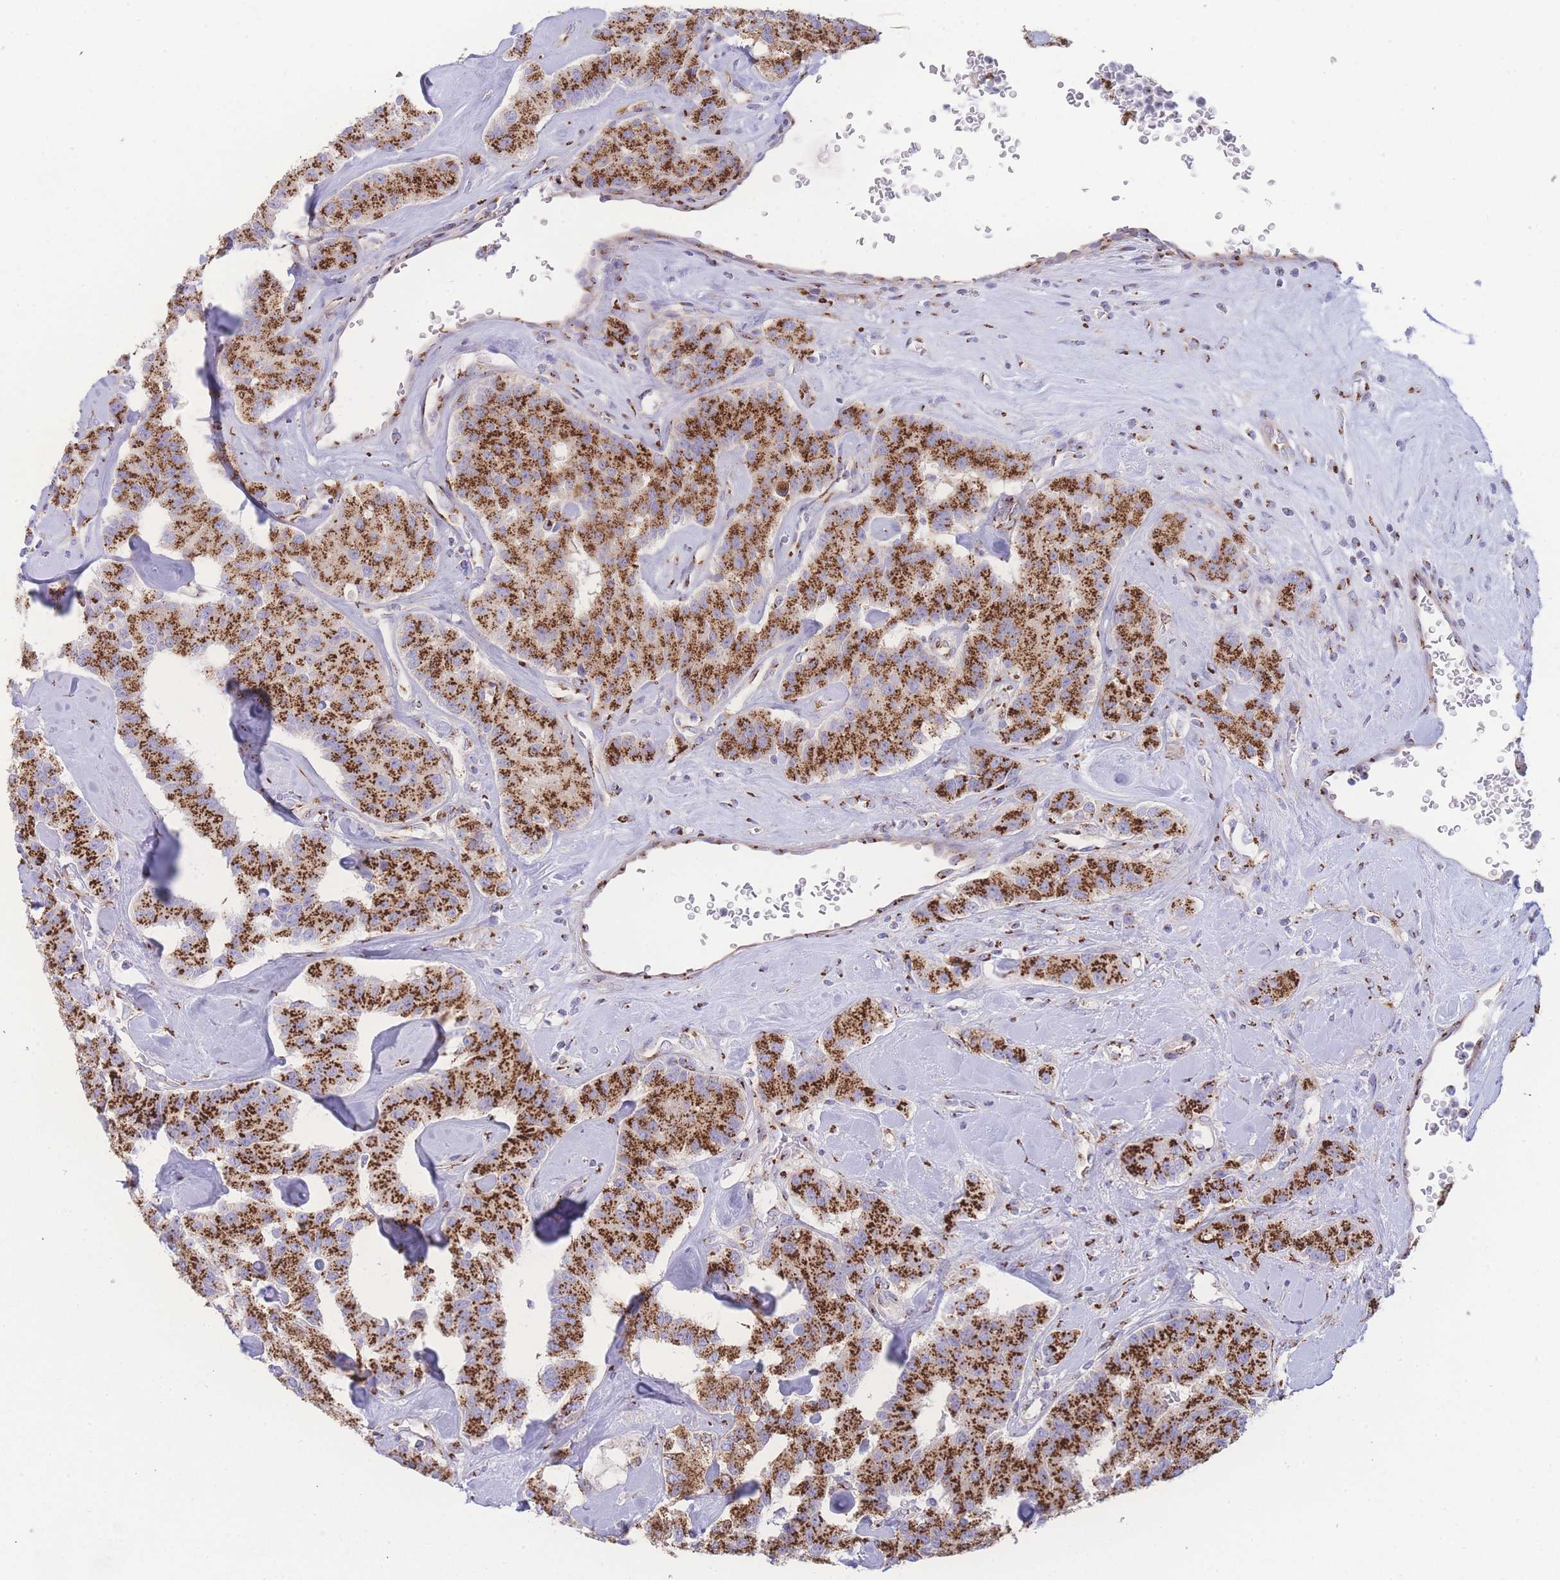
{"staining": {"intensity": "strong", "quantity": ">75%", "location": "cytoplasmic/membranous"}, "tissue": "carcinoid", "cell_type": "Tumor cells", "image_type": "cancer", "snomed": [{"axis": "morphology", "description": "Carcinoid, malignant, NOS"}, {"axis": "topography", "description": "Pancreas"}], "caption": "Carcinoid stained with IHC demonstrates strong cytoplasmic/membranous positivity in approximately >75% of tumor cells.", "gene": "GOLM2", "patient": {"sex": "male", "age": 41}}